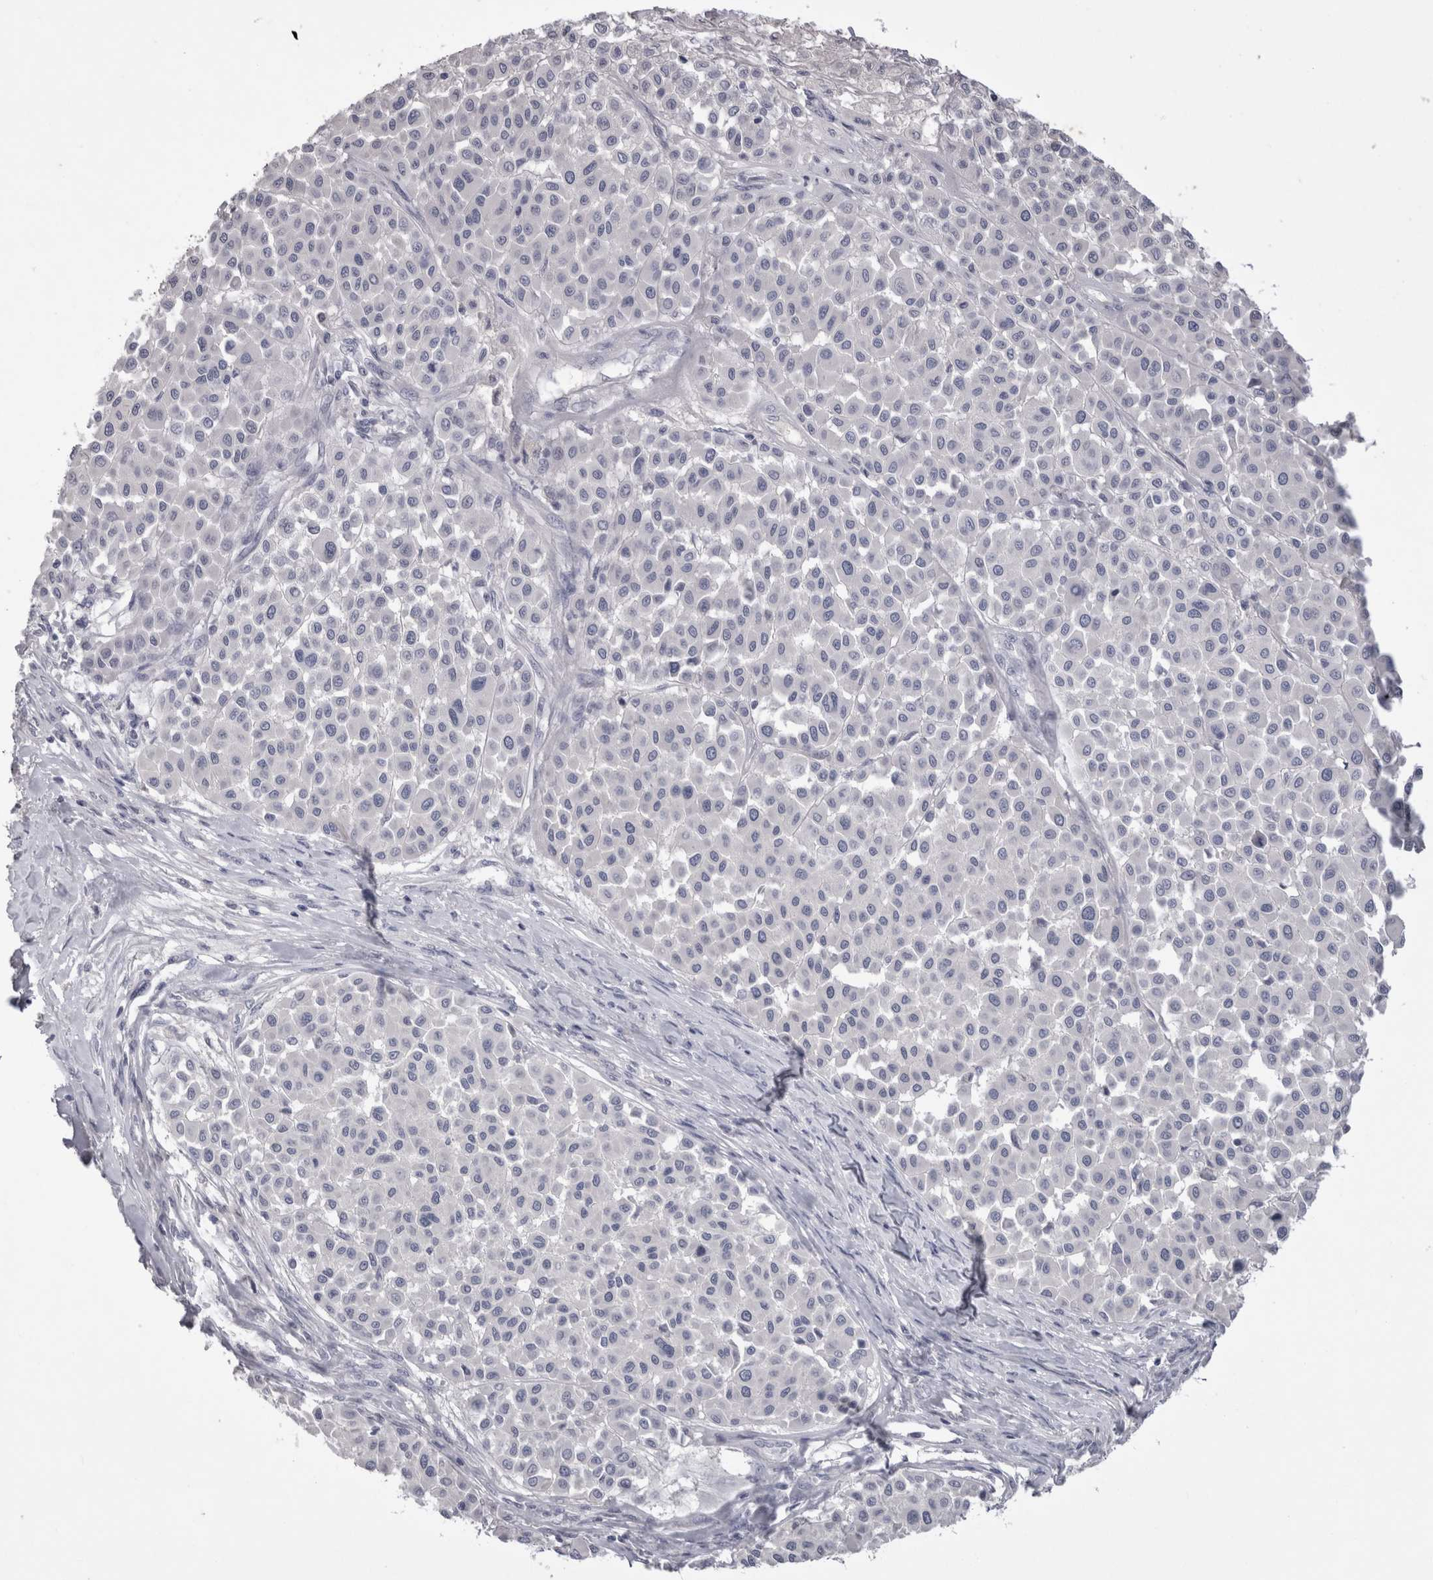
{"staining": {"intensity": "negative", "quantity": "none", "location": "none"}, "tissue": "melanoma", "cell_type": "Tumor cells", "image_type": "cancer", "snomed": [{"axis": "morphology", "description": "Malignant melanoma, Metastatic site"}, {"axis": "topography", "description": "Soft tissue"}], "caption": "High magnification brightfield microscopy of melanoma stained with DAB (3,3'-diaminobenzidine) (brown) and counterstained with hematoxylin (blue): tumor cells show no significant expression. (Immunohistochemistry, brightfield microscopy, high magnification).", "gene": "ADAM2", "patient": {"sex": "male", "age": 41}}